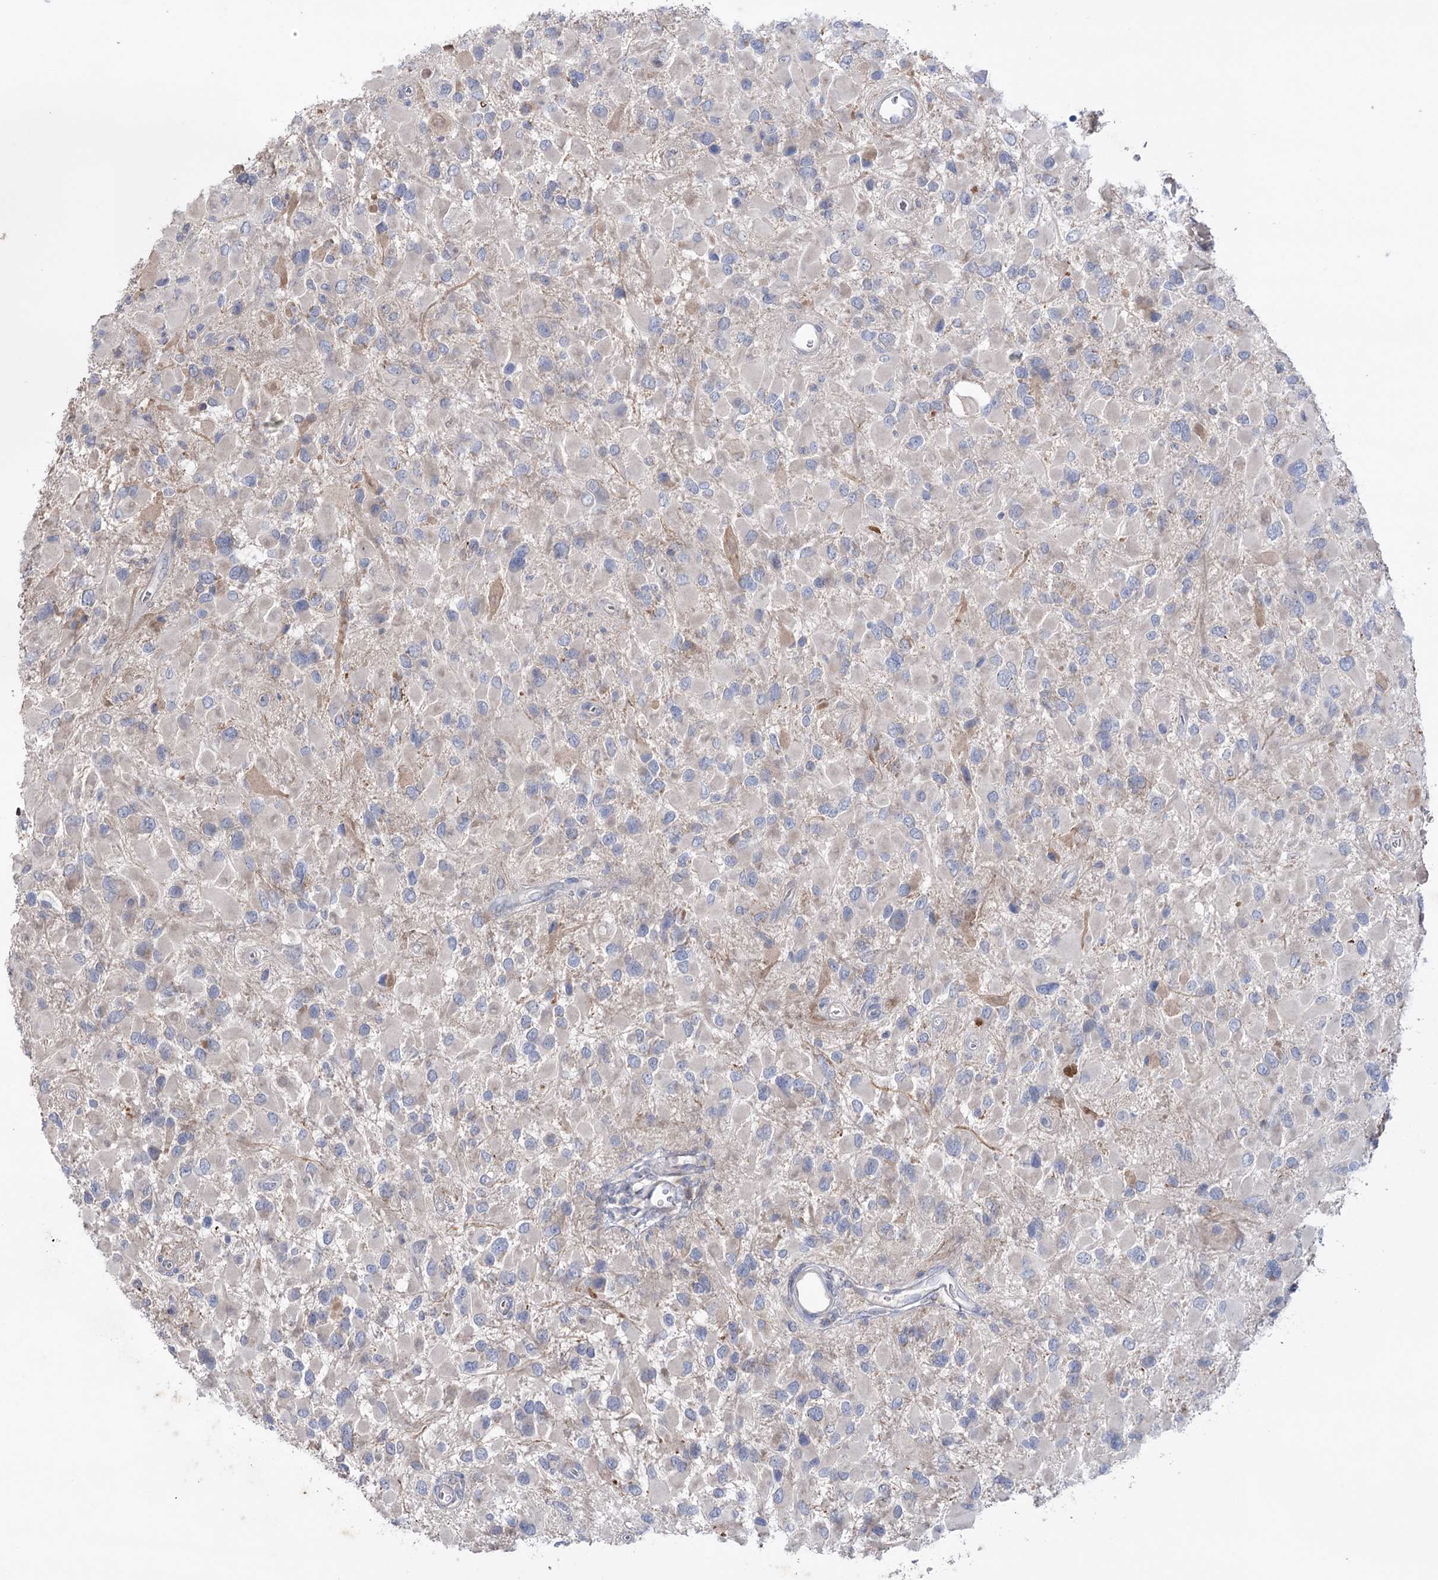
{"staining": {"intensity": "negative", "quantity": "none", "location": "none"}, "tissue": "glioma", "cell_type": "Tumor cells", "image_type": "cancer", "snomed": [{"axis": "morphology", "description": "Glioma, malignant, High grade"}, {"axis": "topography", "description": "Brain"}], "caption": "Human malignant glioma (high-grade) stained for a protein using immunohistochemistry reveals no staining in tumor cells.", "gene": "MTCH2", "patient": {"sex": "male", "age": 53}}